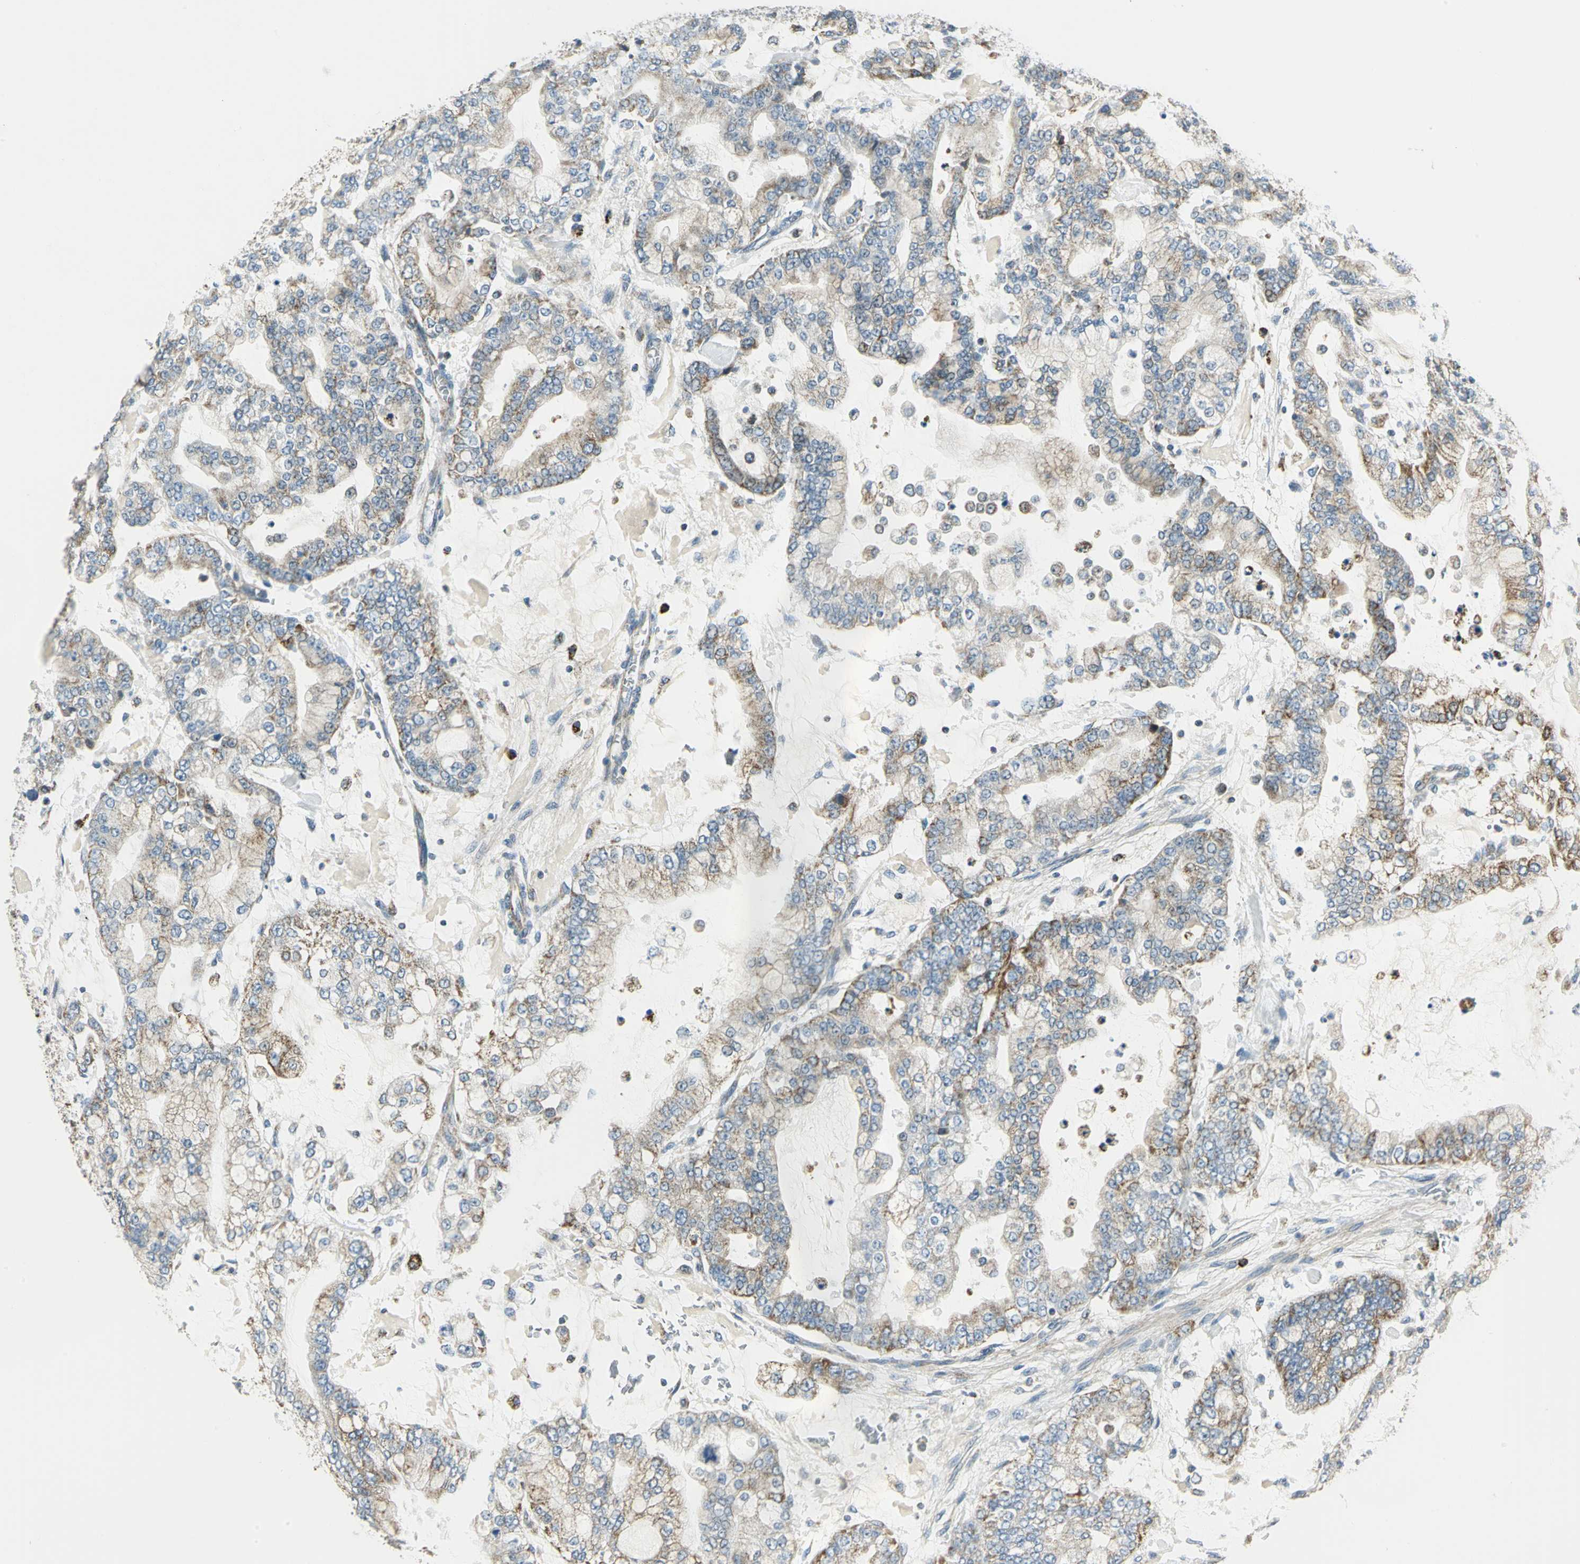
{"staining": {"intensity": "moderate", "quantity": "25%-75%", "location": "cytoplasmic/membranous"}, "tissue": "stomach cancer", "cell_type": "Tumor cells", "image_type": "cancer", "snomed": [{"axis": "morphology", "description": "Adenocarcinoma, NOS"}, {"axis": "topography", "description": "Stomach"}], "caption": "High-power microscopy captured an IHC photomicrograph of stomach cancer, revealing moderate cytoplasmic/membranous staining in approximately 25%-75% of tumor cells.", "gene": "ACADM", "patient": {"sex": "male", "age": 76}}